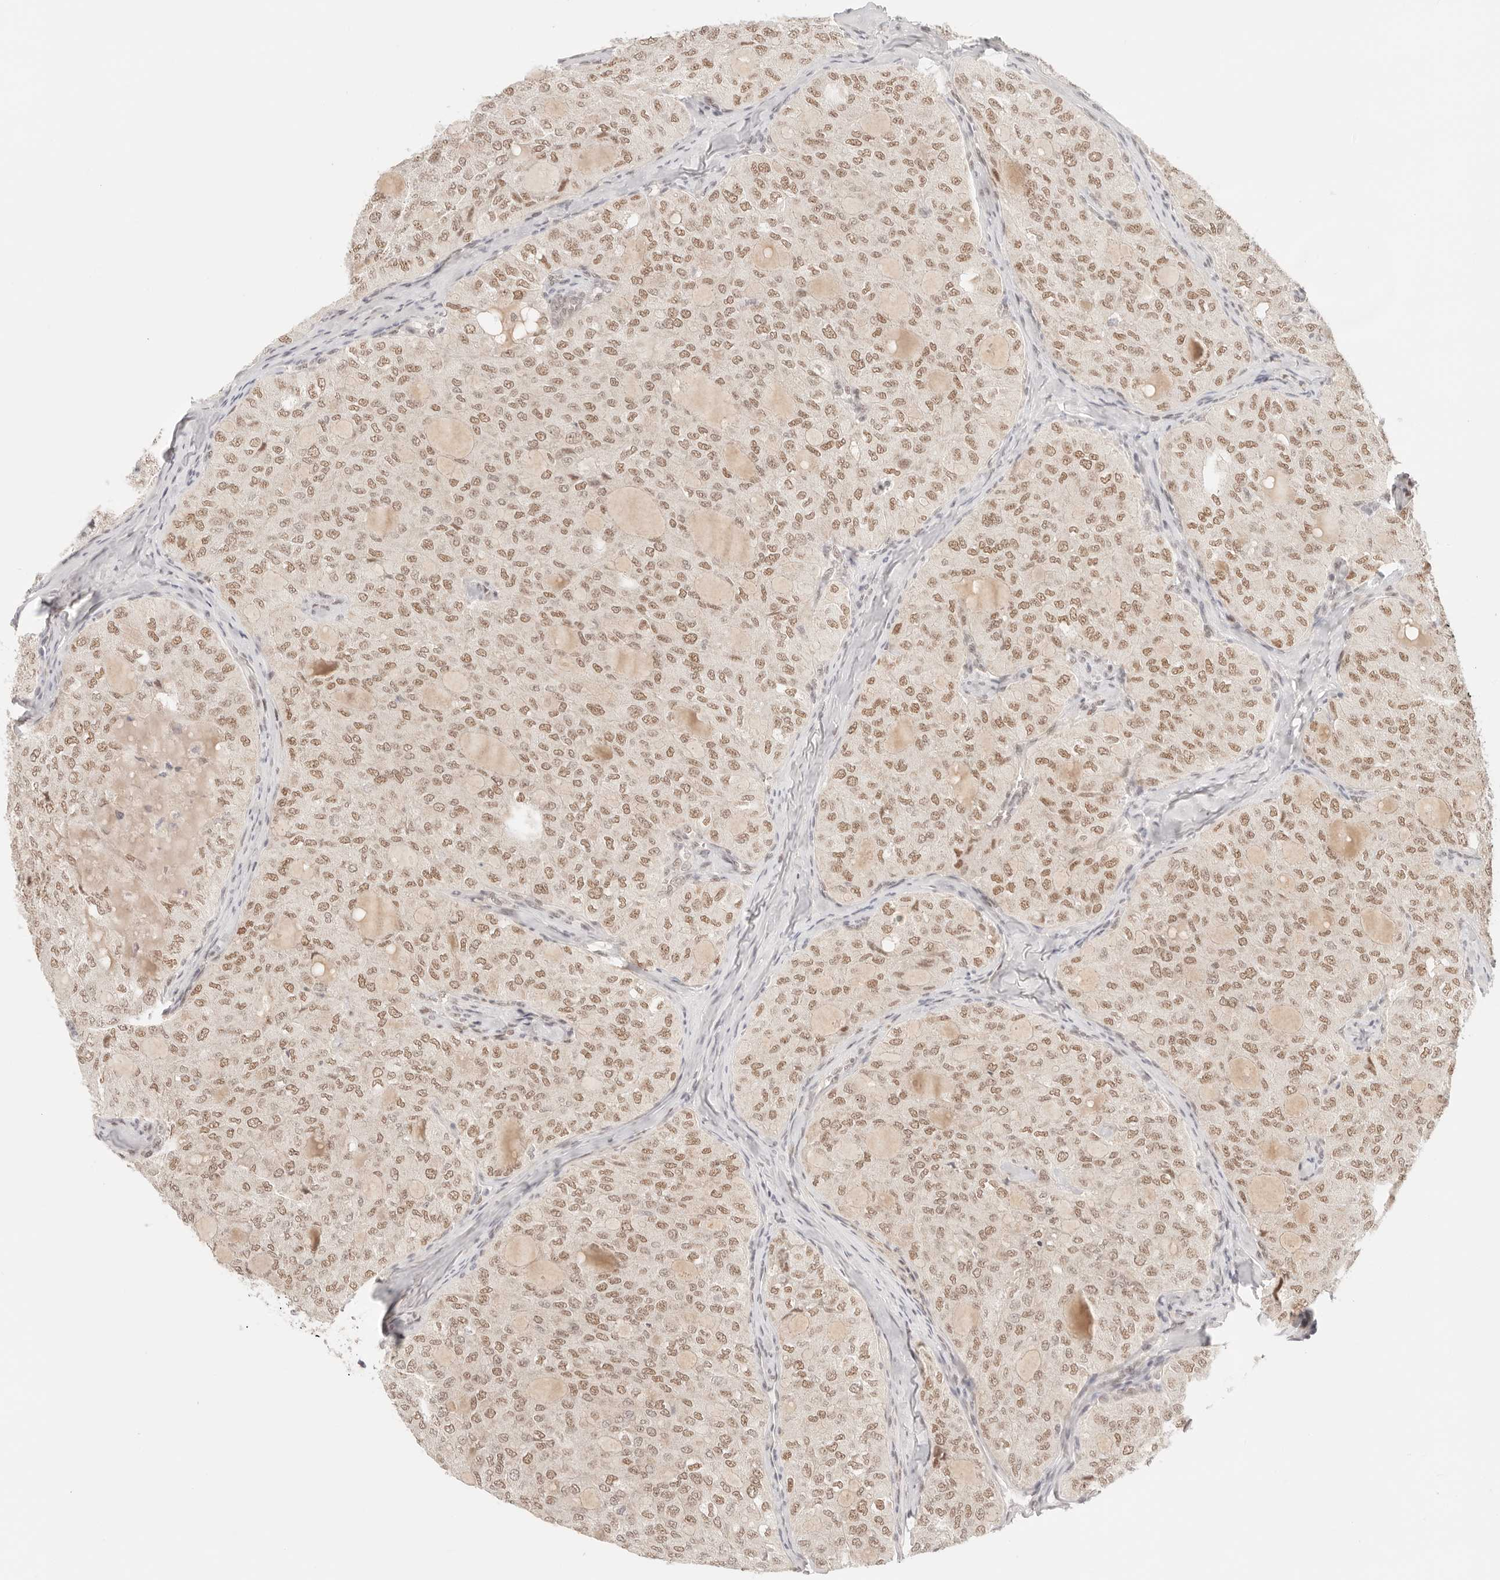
{"staining": {"intensity": "moderate", "quantity": ">75%", "location": "nuclear"}, "tissue": "thyroid cancer", "cell_type": "Tumor cells", "image_type": "cancer", "snomed": [{"axis": "morphology", "description": "Follicular adenoma carcinoma, NOS"}, {"axis": "topography", "description": "Thyroid gland"}], "caption": "An image of thyroid cancer stained for a protein exhibits moderate nuclear brown staining in tumor cells.", "gene": "GTF2E2", "patient": {"sex": "male", "age": 75}}